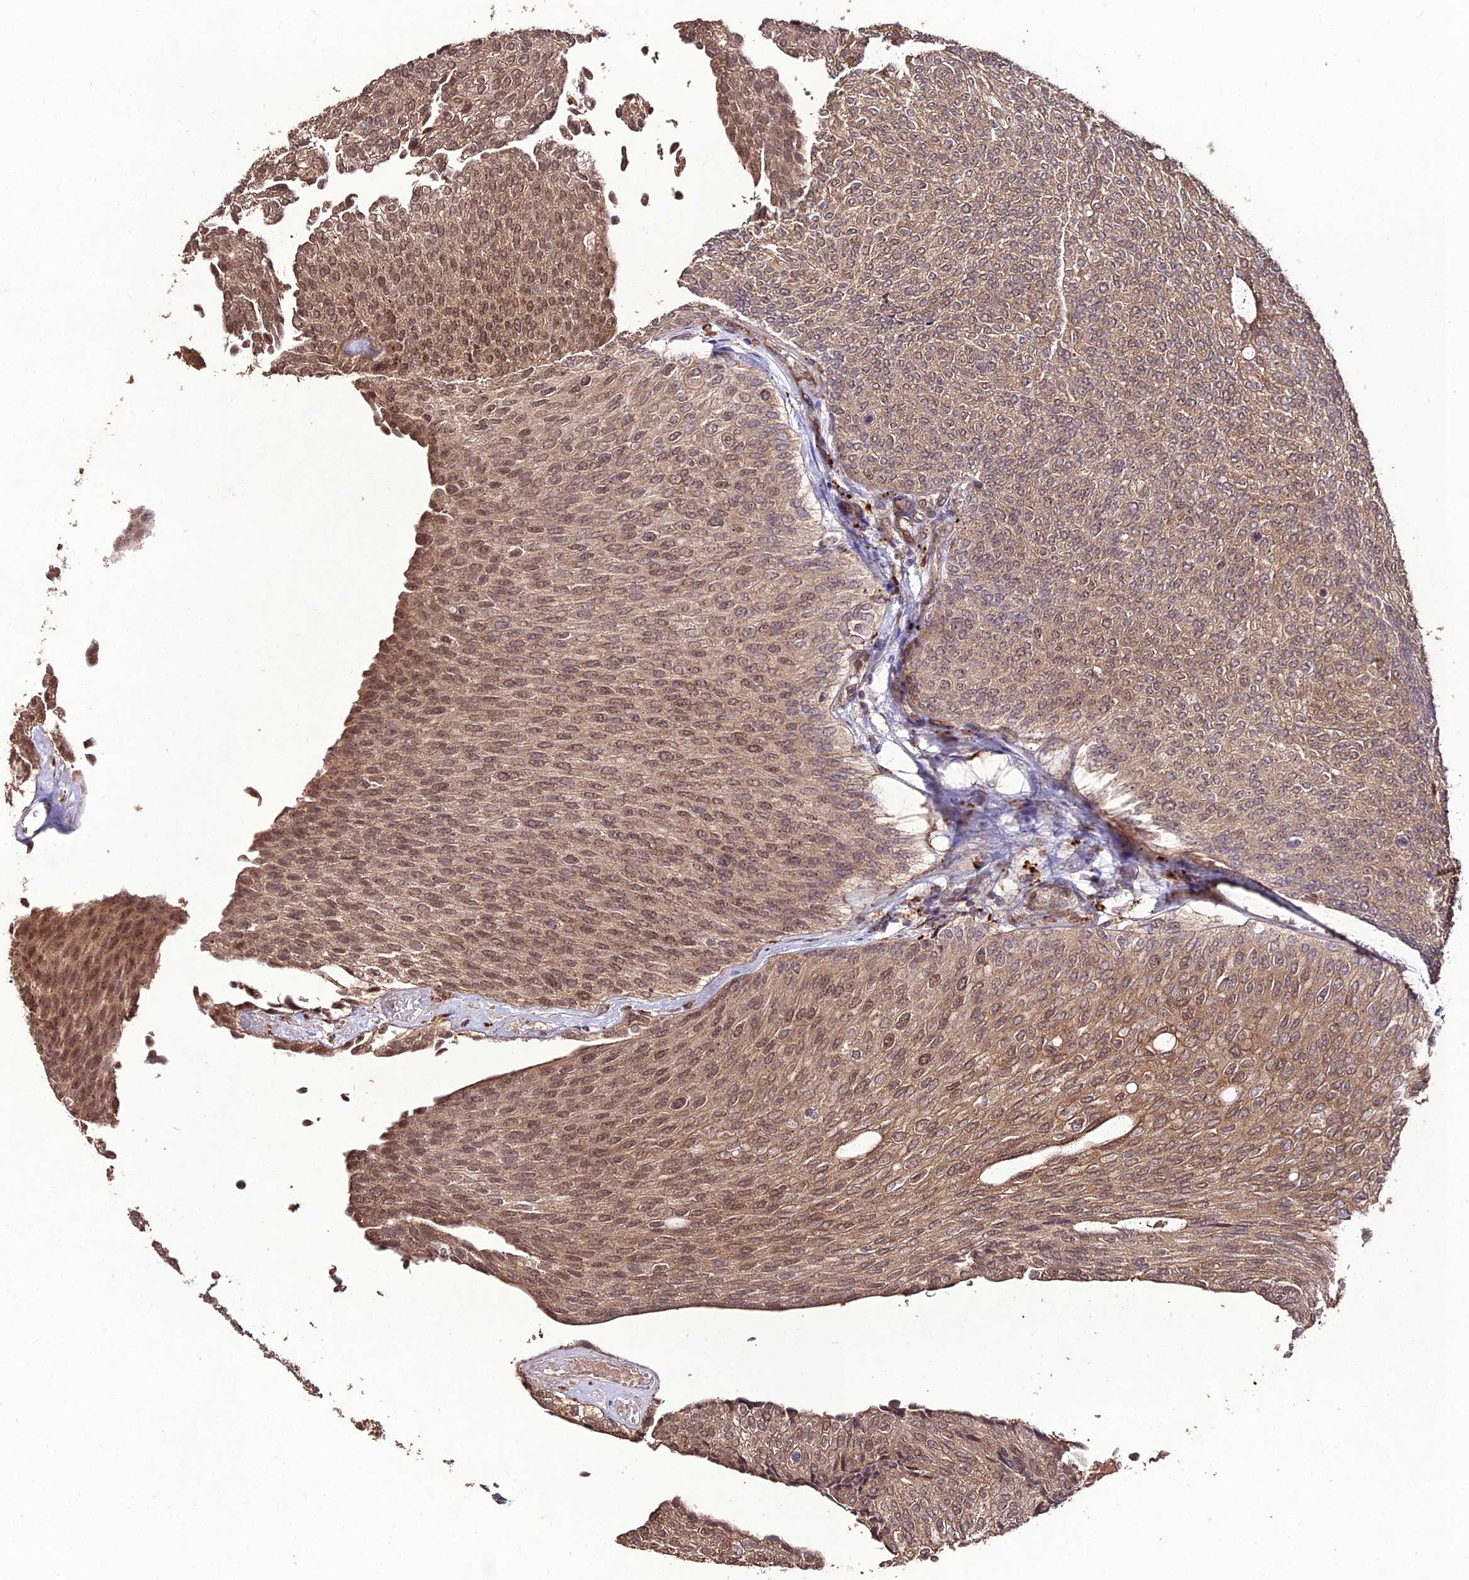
{"staining": {"intensity": "moderate", "quantity": ">75%", "location": "cytoplasmic/membranous,nuclear"}, "tissue": "urothelial cancer", "cell_type": "Tumor cells", "image_type": "cancer", "snomed": [{"axis": "morphology", "description": "Urothelial carcinoma, Low grade"}, {"axis": "topography", "description": "Urinary bladder"}], "caption": "Urothelial cancer tissue displays moderate cytoplasmic/membranous and nuclear positivity in approximately >75% of tumor cells Immunohistochemistry (ihc) stains the protein in brown and the nuclei are stained blue.", "gene": "ZNF766", "patient": {"sex": "female", "age": 79}}